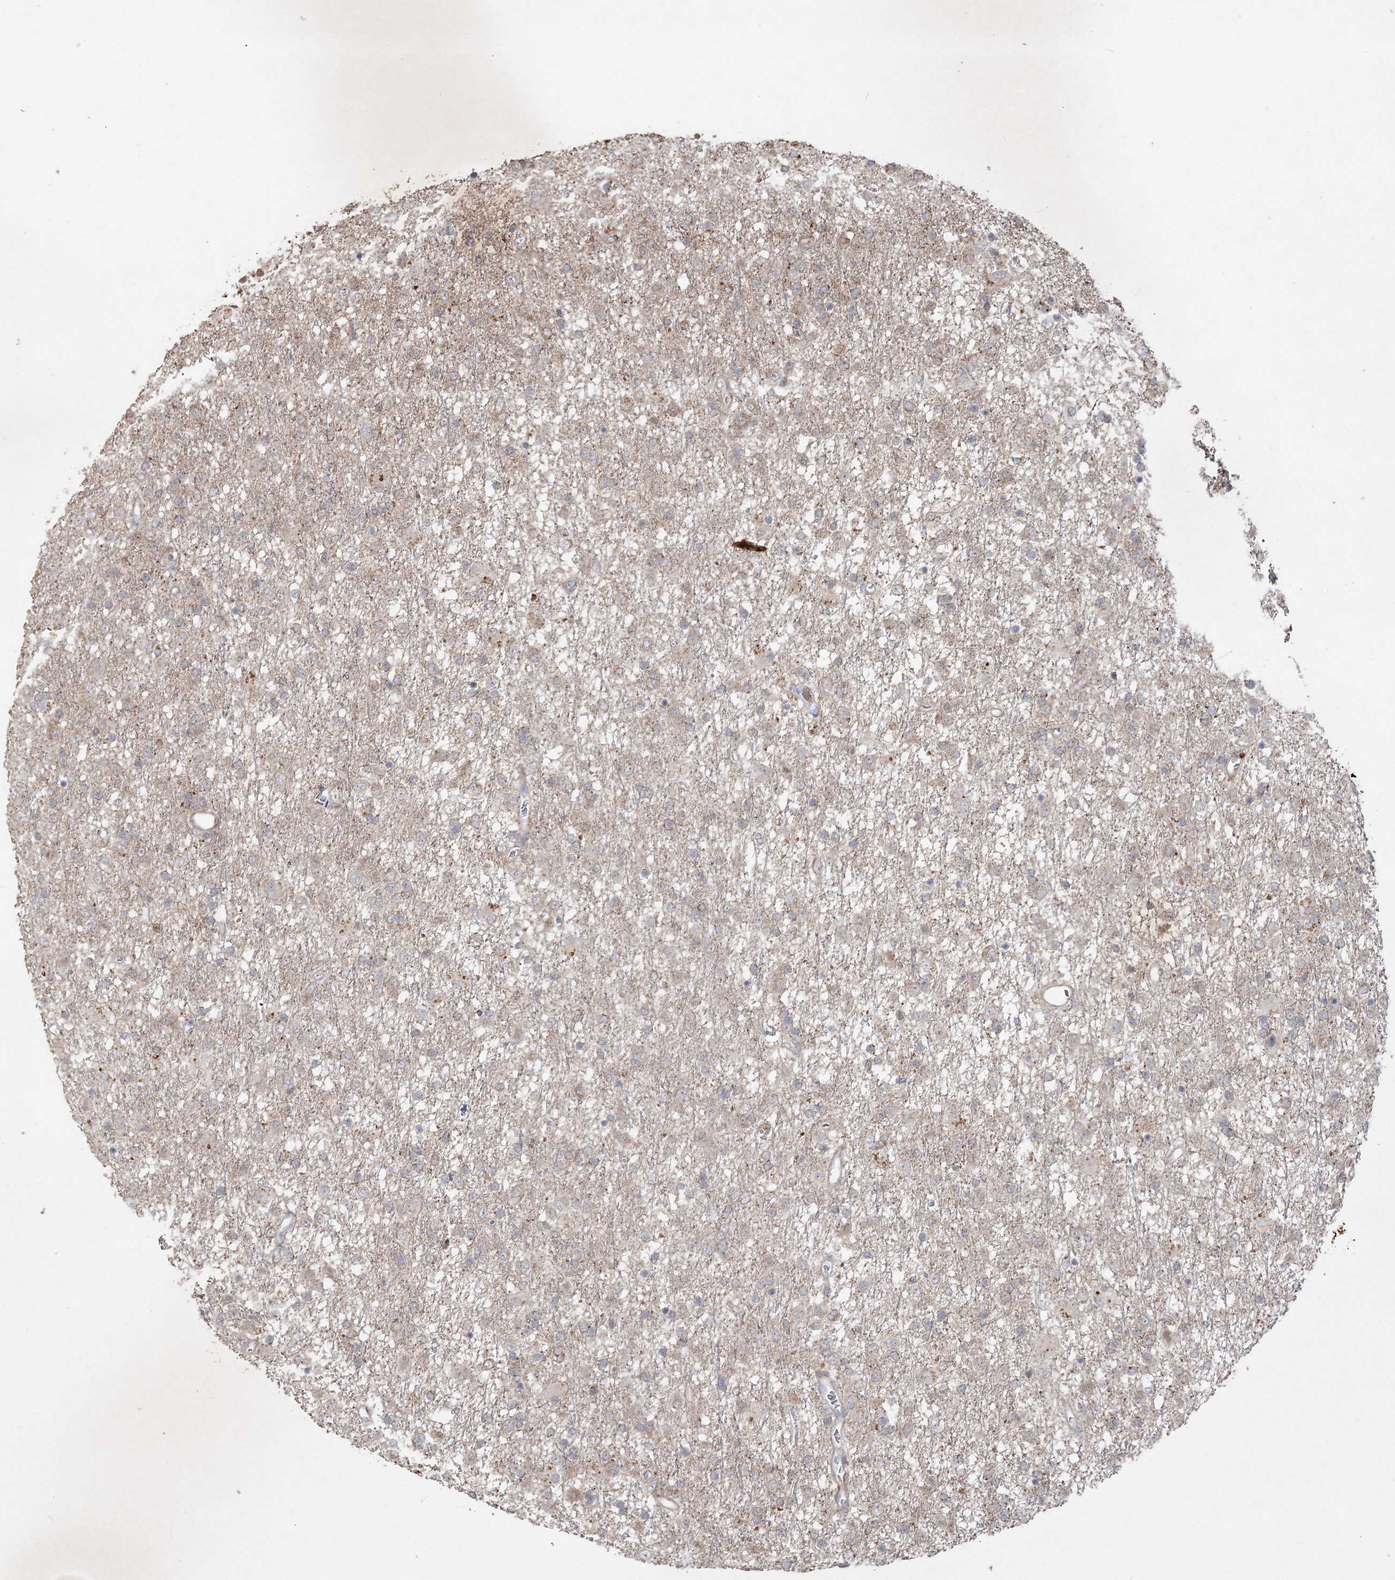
{"staining": {"intensity": "weak", "quantity": "<25%", "location": "cytoplasmic/membranous"}, "tissue": "glioma", "cell_type": "Tumor cells", "image_type": "cancer", "snomed": [{"axis": "morphology", "description": "Glioma, malignant, Low grade"}, {"axis": "topography", "description": "Brain"}], "caption": "The IHC image has no significant expression in tumor cells of glioma tissue.", "gene": "KBTBD4", "patient": {"sex": "male", "age": 65}}